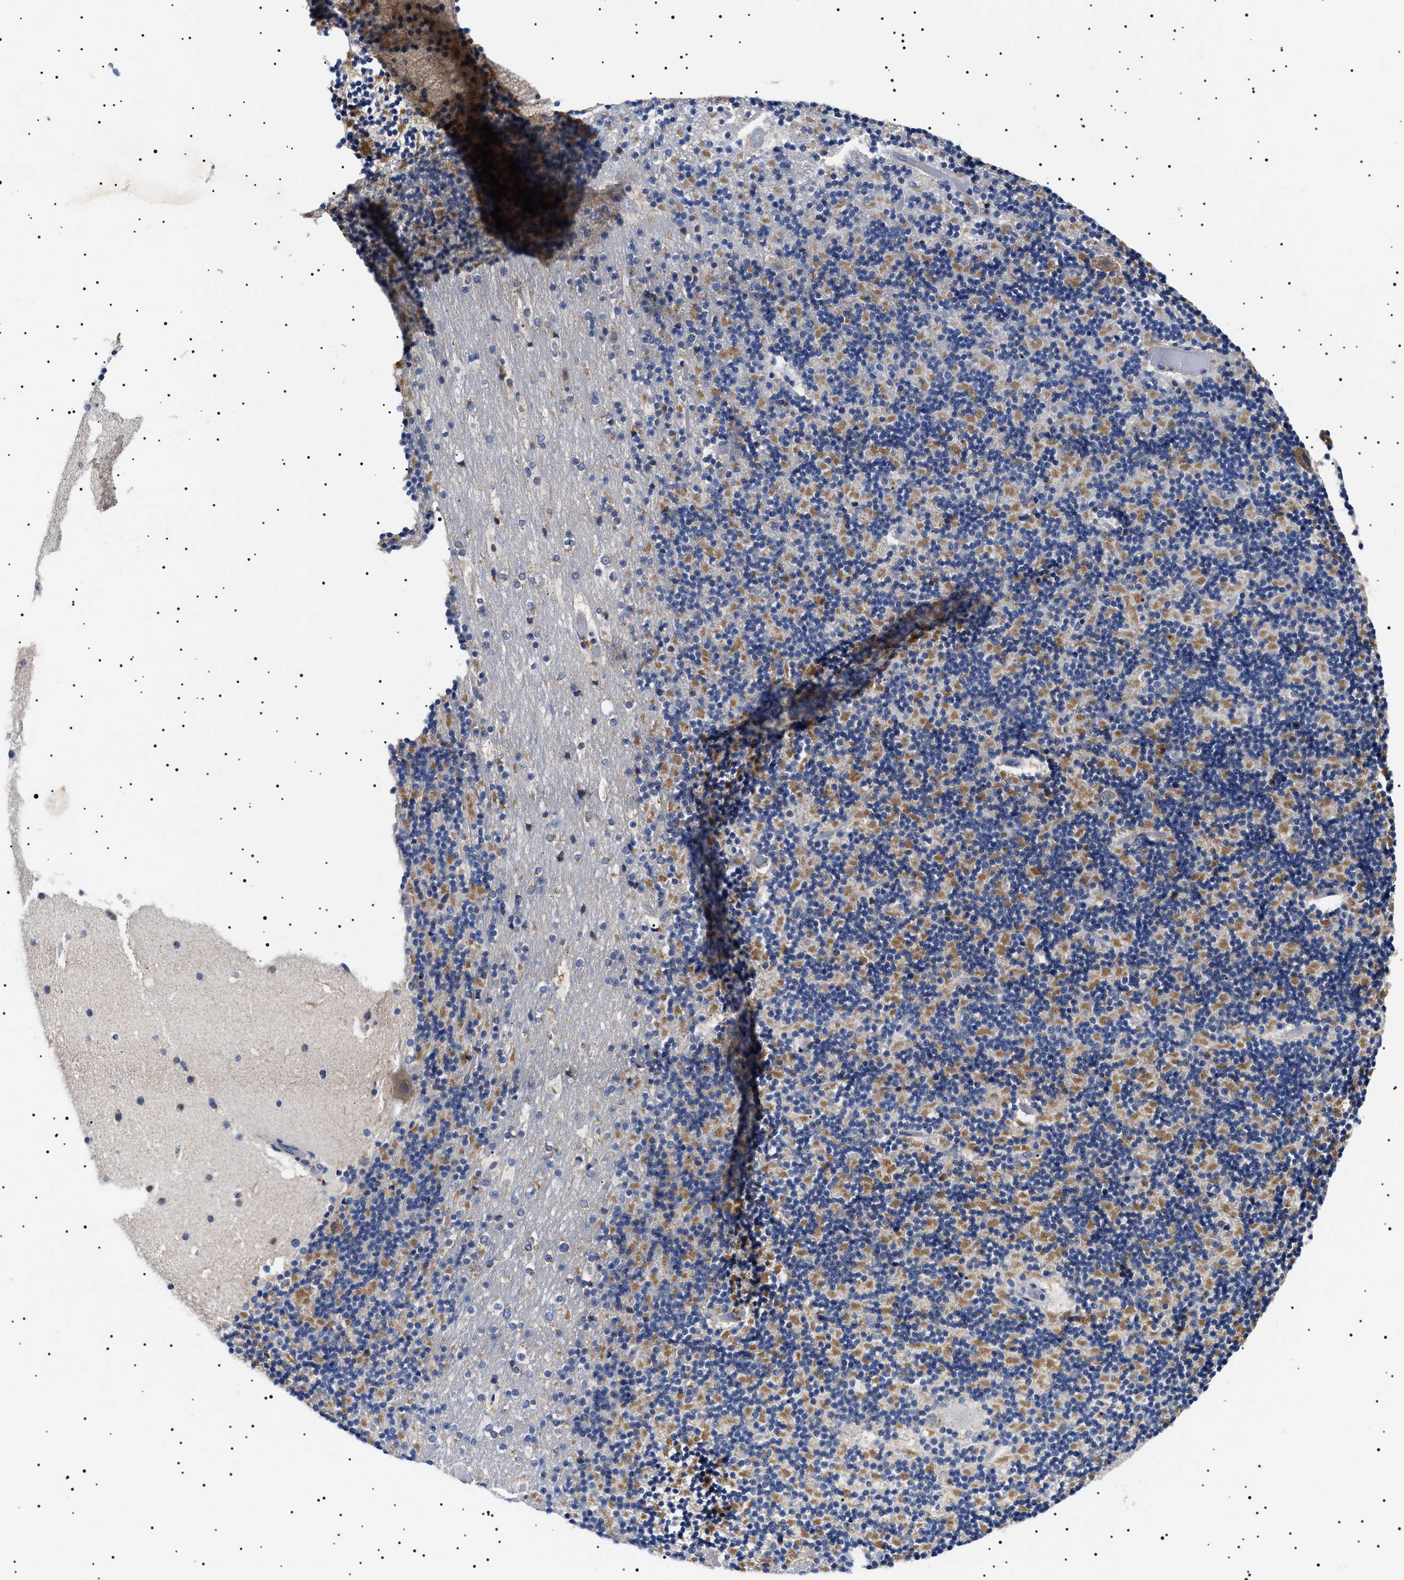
{"staining": {"intensity": "moderate", "quantity": "25%-75%", "location": "cytoplasmic/membranous"}, "tissue": "cerebellum", "cell_type": "Cells in granular layer", "image_type": "normal", "snomed": [{"axis": "morphology", "description": "Normal tissue, NOS"}, {"axis": "topography", "description": "Cerebellum"}], "caption": "The immunohistochemical stain highlights moderate cytoplasmic/membranous expression in cells in granular layer of unremarkable cerebellum.", "gene": "CHRDL2", "patient": {"sex": "male", "age": 57}}